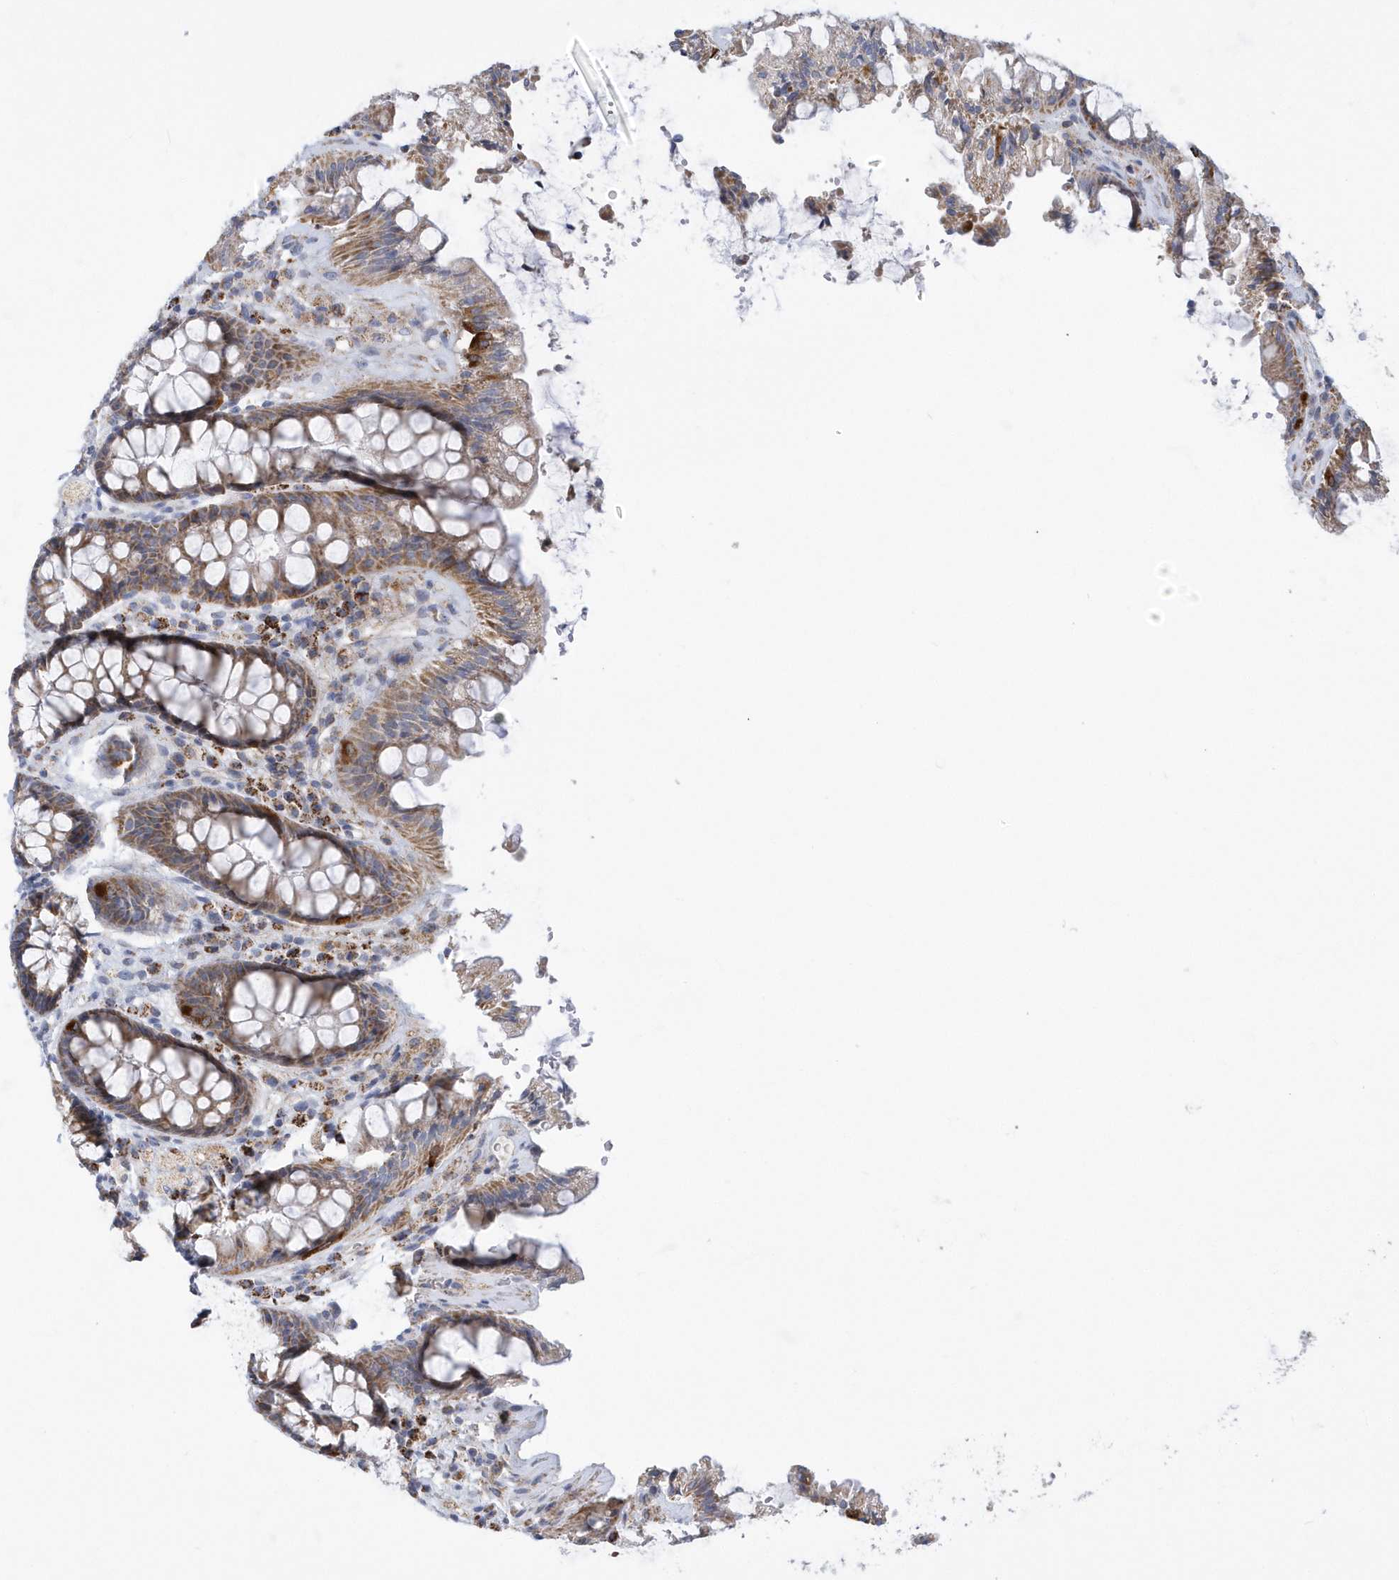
{"staining": {"intensity": "moderate", "quantity": ">75%", "location": "cytoplasmic/membranous"}, "tissue": "rectum", "cell_type": "Glandular cells", "image_type": "normal", "snomed": [{"axis": "morphology", "description": "Normal tissue, NOS"}, {"axis": "topography", "description": "Rectum"}], "caption": "Protein staining of normal rectum displays moderate cytoplasmic/membranous staining in about >75% of glandular cells. Using DAB (3,3'-diaminobenzidine) (brown) and hematoxylin (blue) stains, captured at high magnification using brightfield microscopy.", "gene": "VWA5B2", "patient": {"sex": "female", "age": 46}}